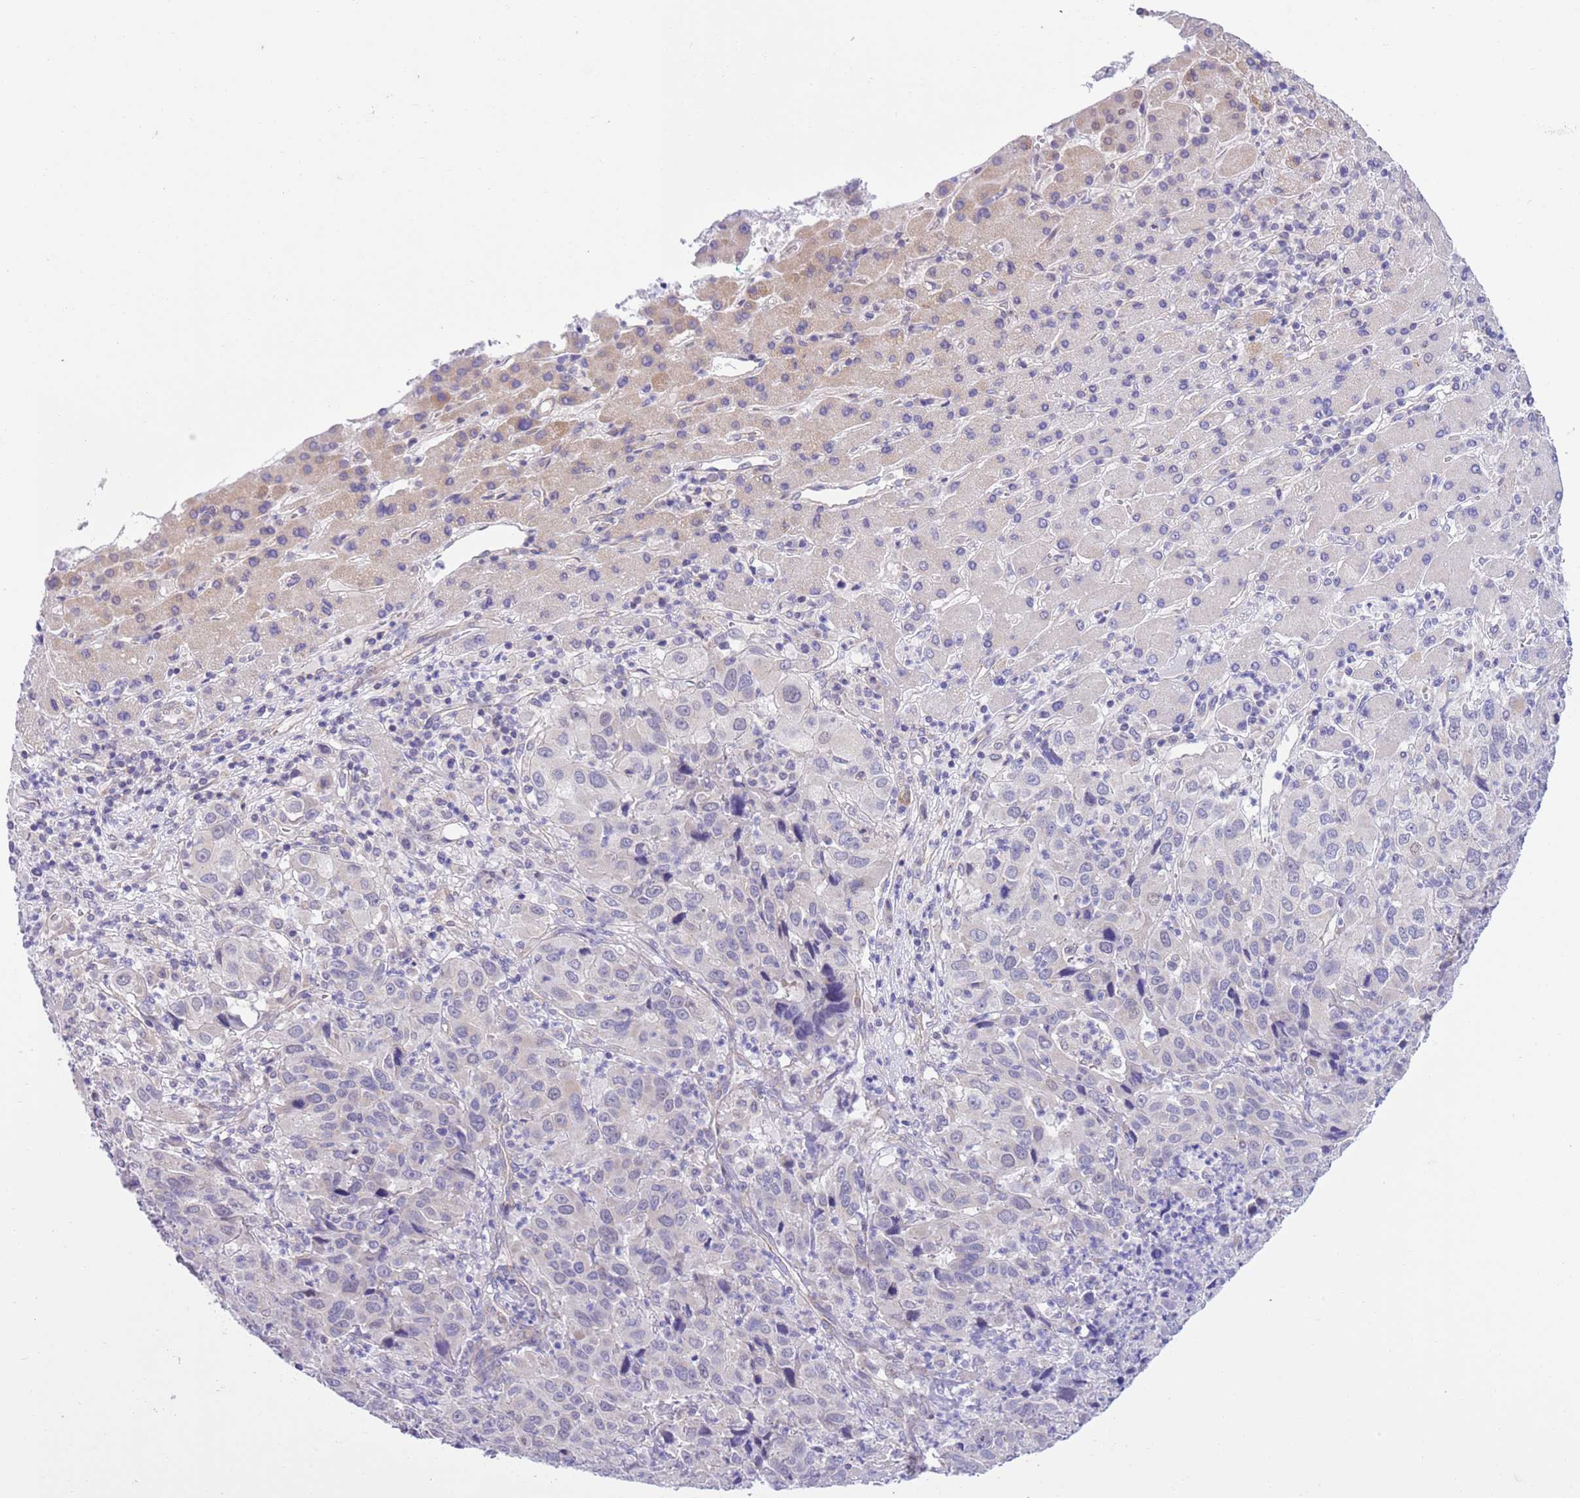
{"staining": {"intensity": "negative", "quantity": "none", "location": "none"}, "tissue": "liver cancer", "cell_type": "Tumor cells", "image_type": "cancer", "snomed": [{"axis": "morphology", "description": "Carcinoma, Hepatocellular, NOS"}, {"axis": "topography", "description": "Liver"}], "caption": "Human liver cancer stained for a protein using immunohistochemistry demonstrates no staining in tumor cells.", "gene": "NET1", "patient": {"sex": "male", "age": 63}}